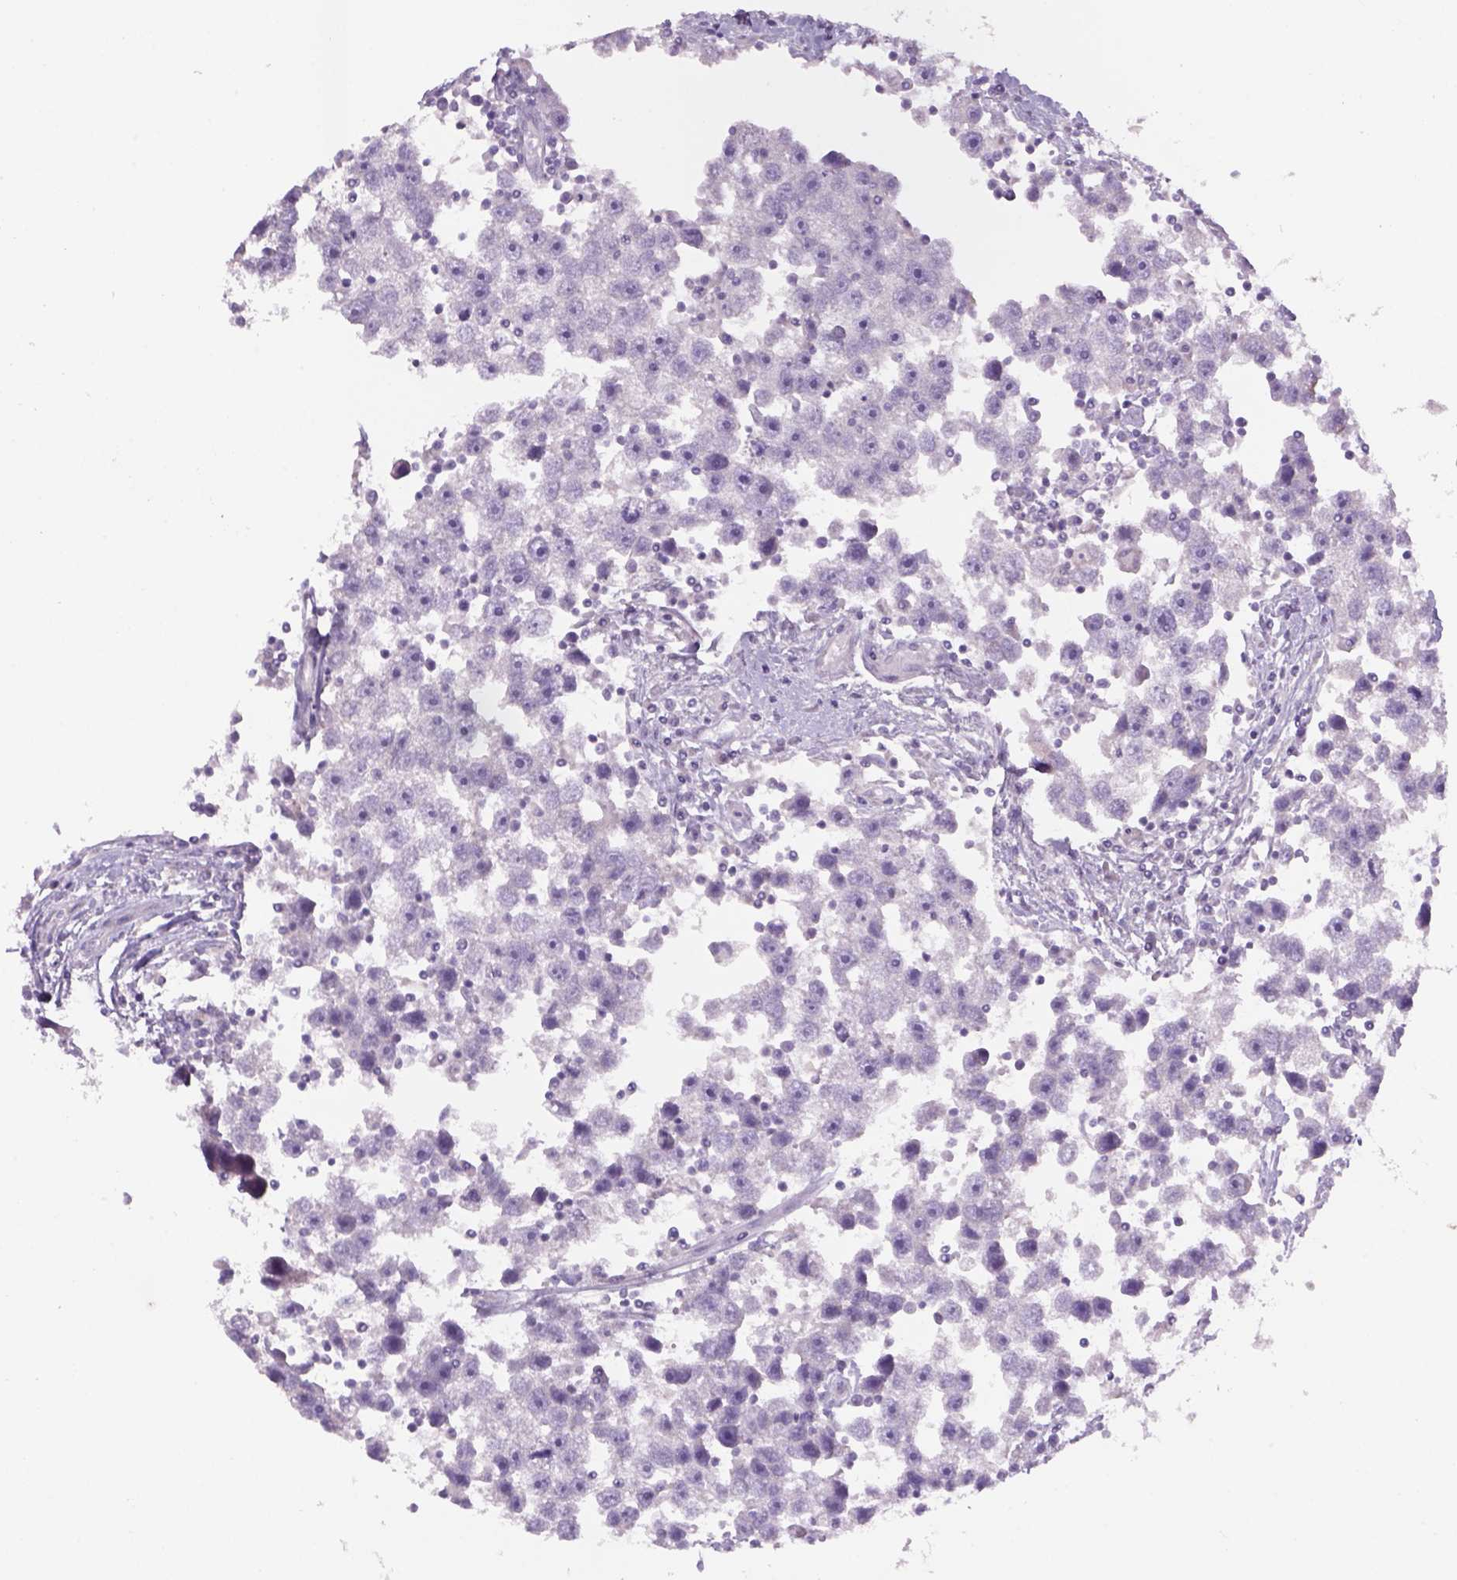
{"staining": {"intensity": "negative", "quantity": "none", "location": "none"}, "tissue": "testis cancer", "cell_type": "Tumor cells", "image_type": "cancer", "snomed": [{"axis": "morphology", "description": "Seminoma, NOS"}, {"axis": "topography", "description": "Testis"}], "caption": "This is an IHC photomicrograph of human seminoma (testis). There is no positivity in tumor cells.", "gene": "ADGRV1", "patient": {"sex": "male", "age": 30}}